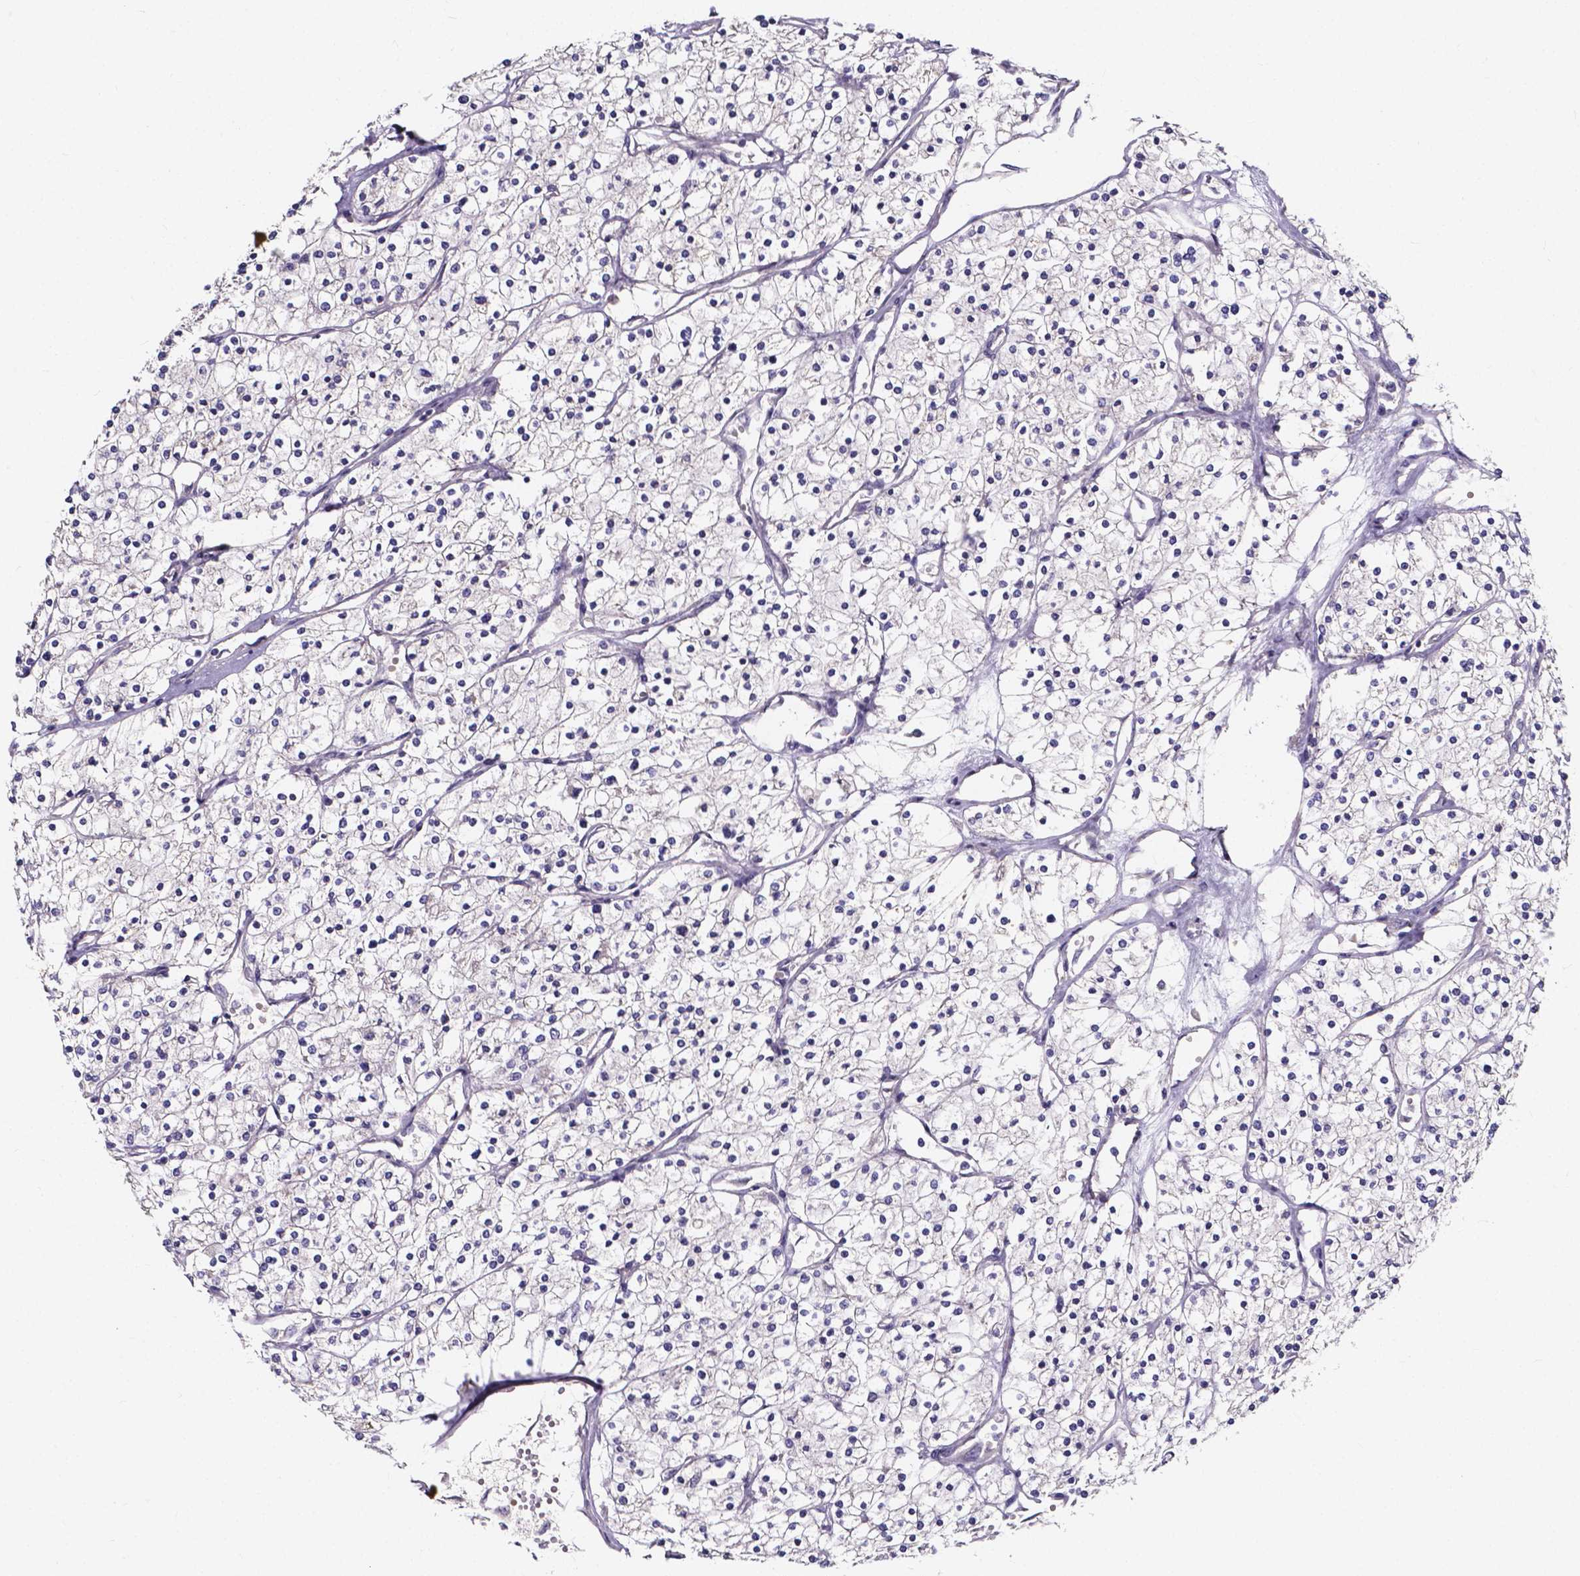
{"staining": {"intensity": "negative", "quantity": "none", "location": "none"}, "tissue": "renal cancer", "cell_type": "Tumor cells", "image_type": "cancer", "snomed": [{"axis": "morphology", "description": "Adenocarcinoma, NOS"}, {"axis": "topography", "description": "Kidney"}], "caption": "An immunohistochemistry (IHC) micrograph of renal adenocarcinoma is shown. There is no staining in tumor cells of renal adenocarcinoma.", "gene": "SPOCD1", "patient": {"sex": "male", "age": 80}}